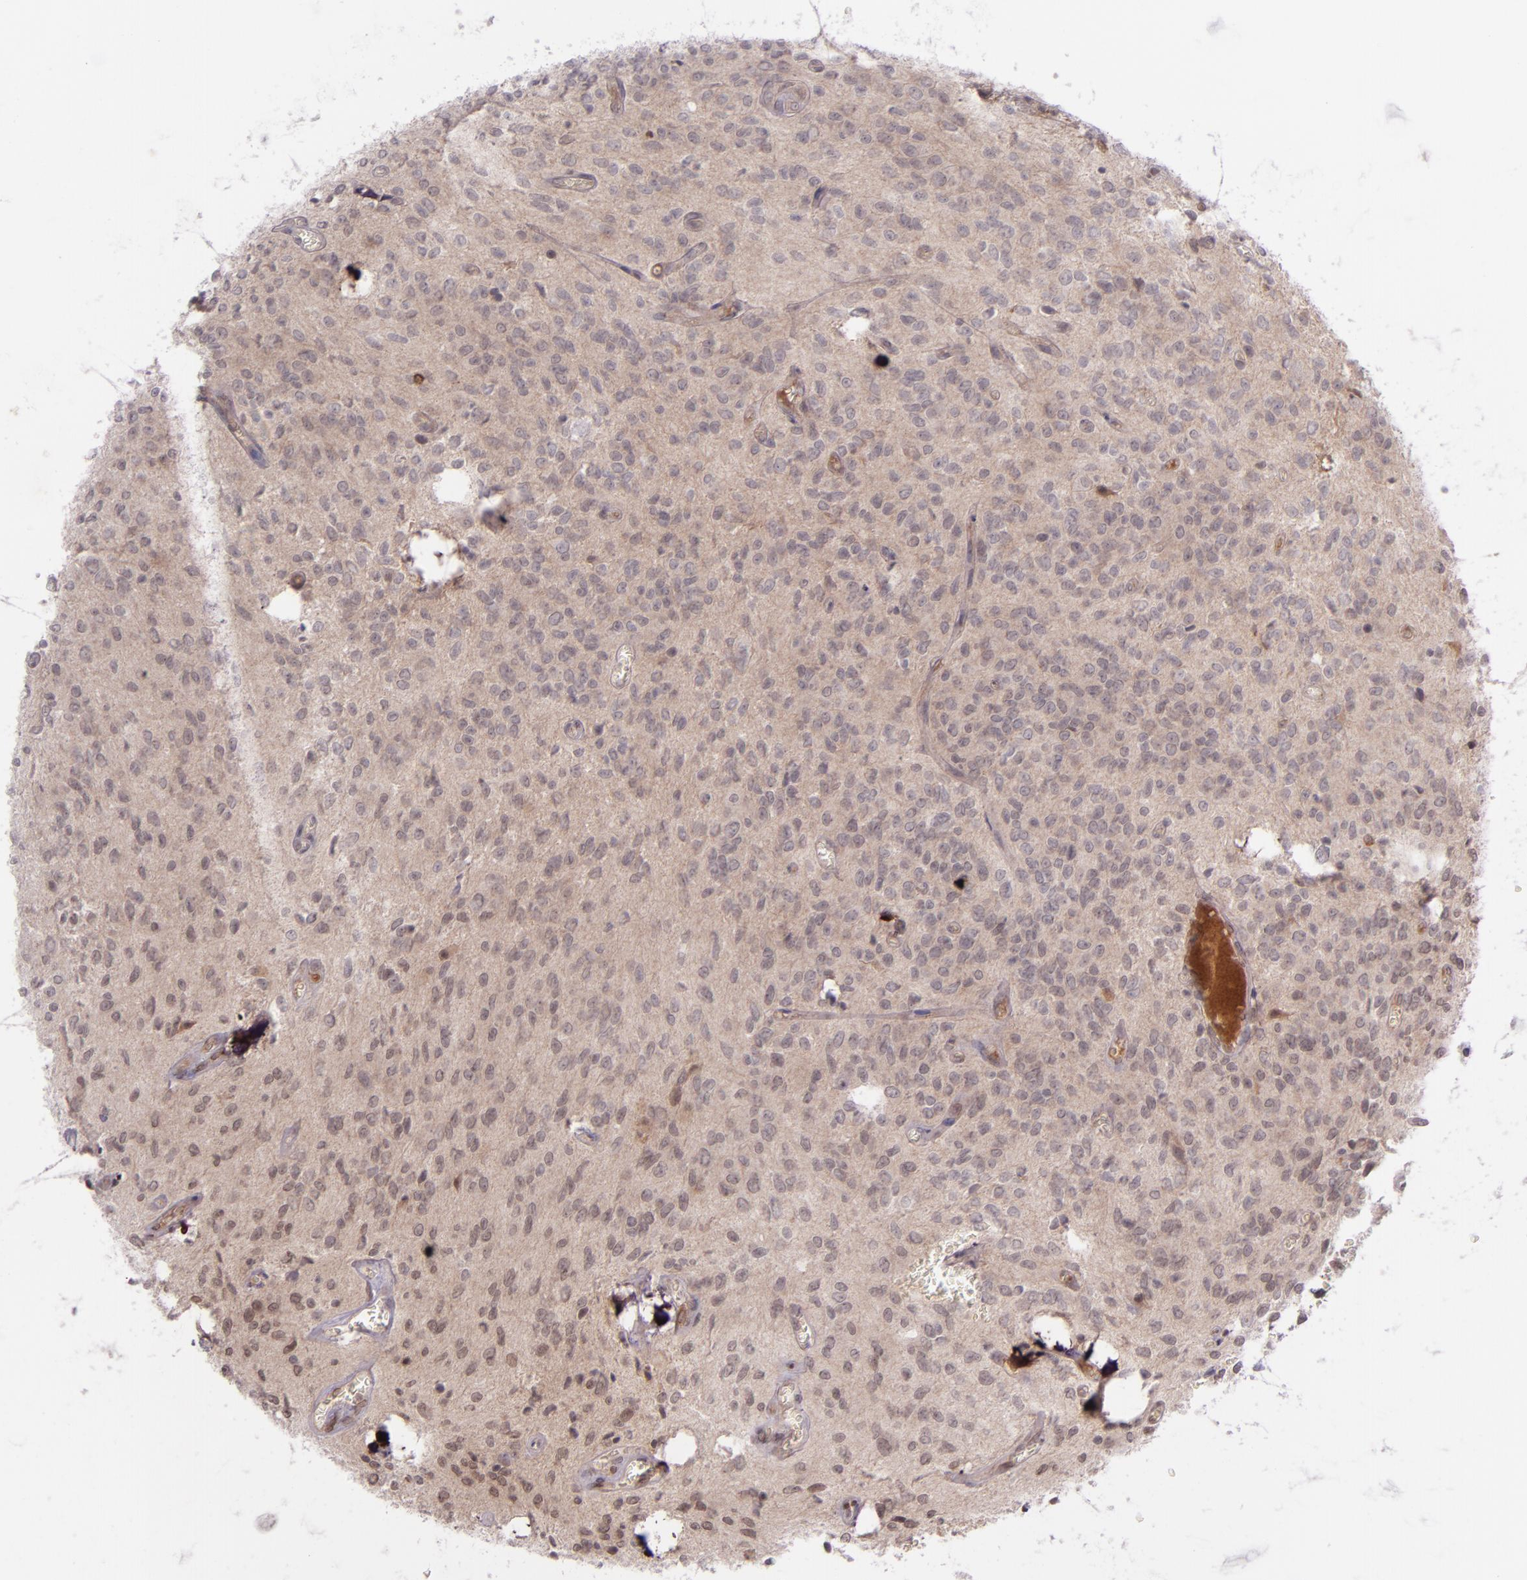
{"staining": {"intensity": "negative", "quantity": "none", "location": "none"}, "tissue": "glioma", "cell_type": "Tumor cells", "image_type": "cancer", "snomed": [{"axis": "morphology", "description": "Glioma, malignant, Low grade"}, {"axis": "topography", "description": "Brain"}], "caption": "IHC of malignant glioma (low-grade) reveals no positivity in tumor cells.", "gene": "SELL", "patient": {"sex": "female", "age": 15}}